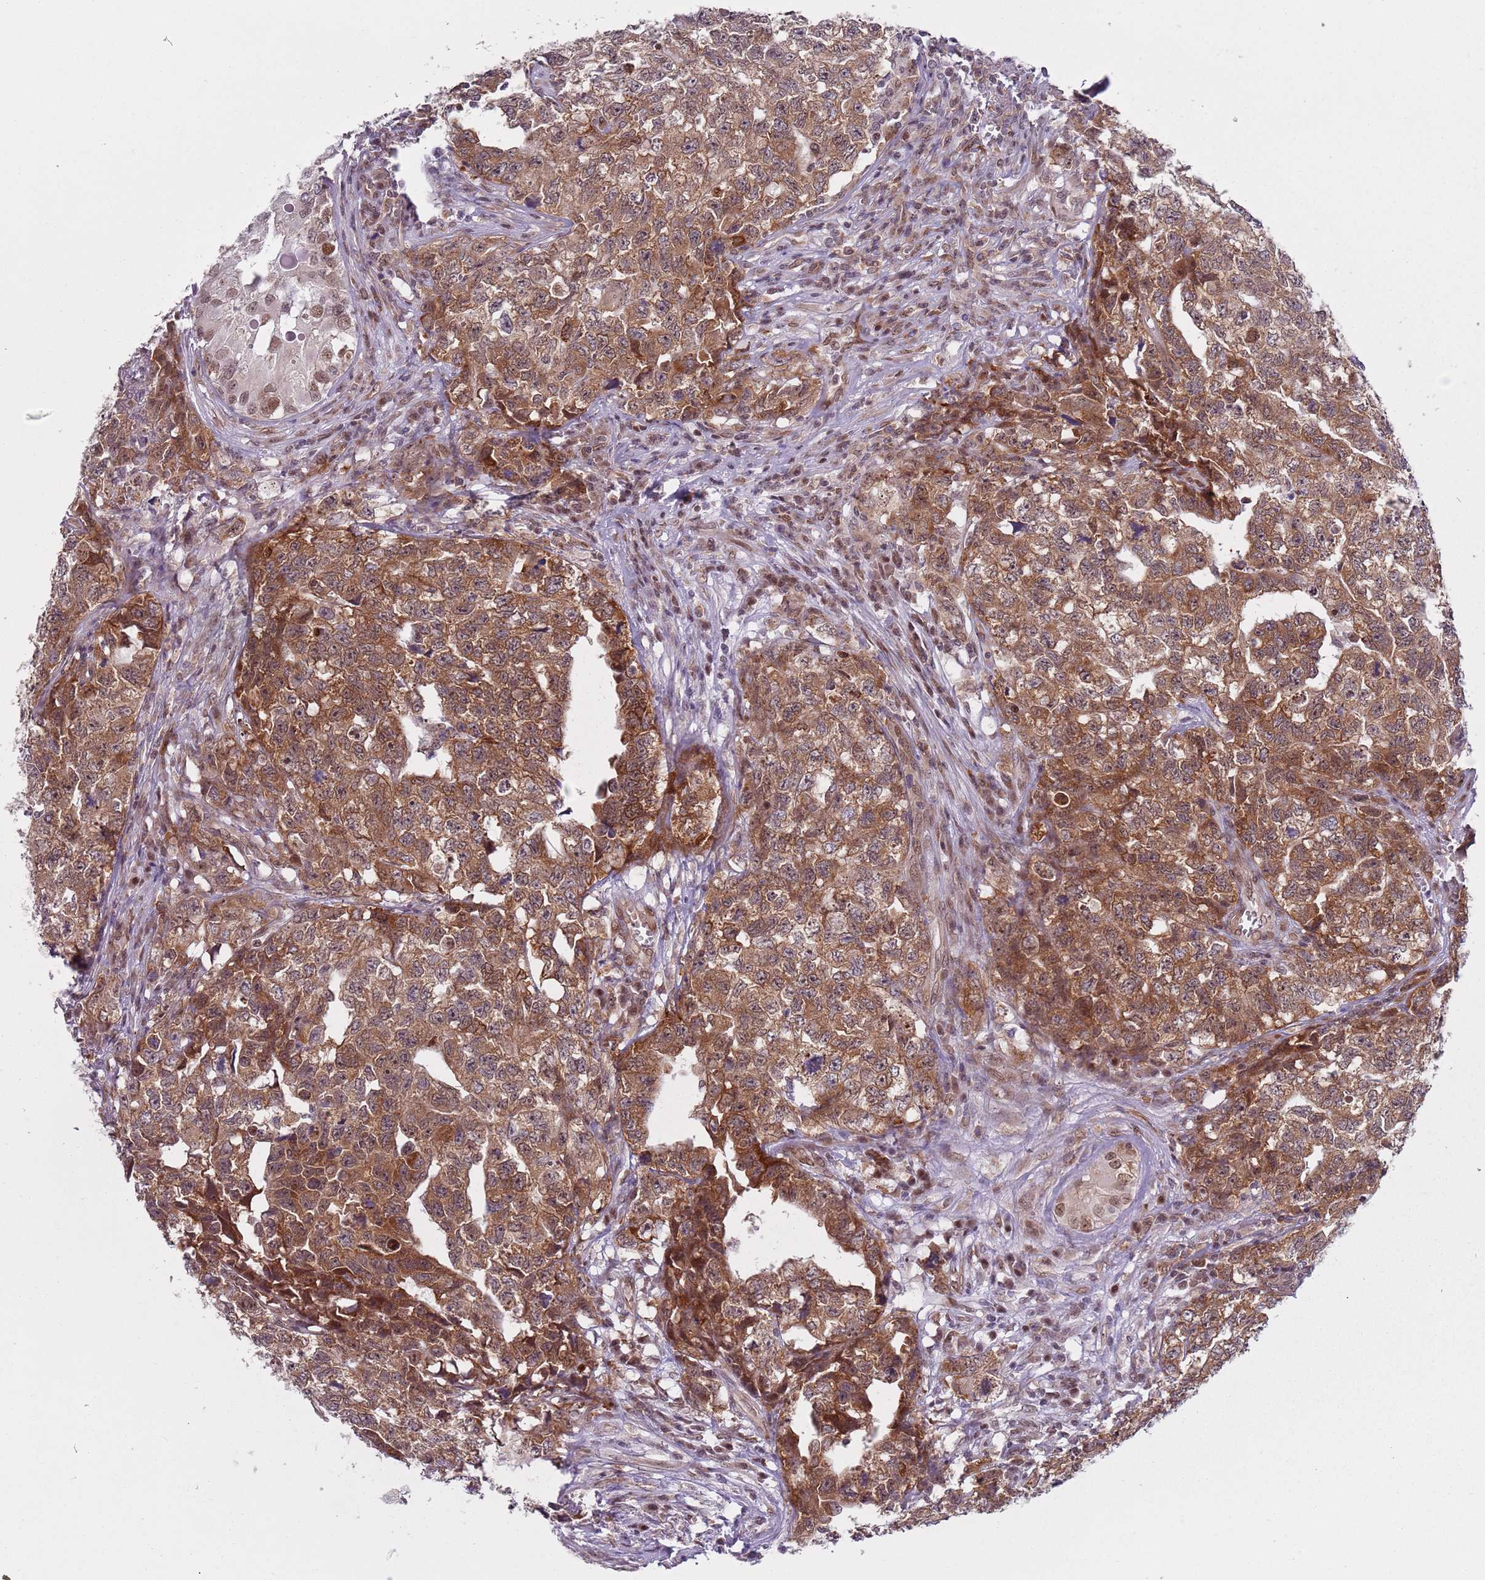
{"staining": {"intensity": "moderate", "quantity": ">75%", "location": "cytoplasmic/membranous"}, "tissue": "testis cancer", "cell_type": "Tumor cells", "image_type": "cancer", "snomed": [{"axis": "morphology", "description": "Carcinoma, Embryonal, NOS"}, {"axis": "topography", "description": "Testis"}], "caption": "Brown immunohistochemical staining in testis cancer (embryonal carcinoma) exhibits moderate cytoplasmic/membranous staining in approximately >75% of tumor cells.", "gene": "SLC25A32", "patient": {"sex": "male", "age": 31}}